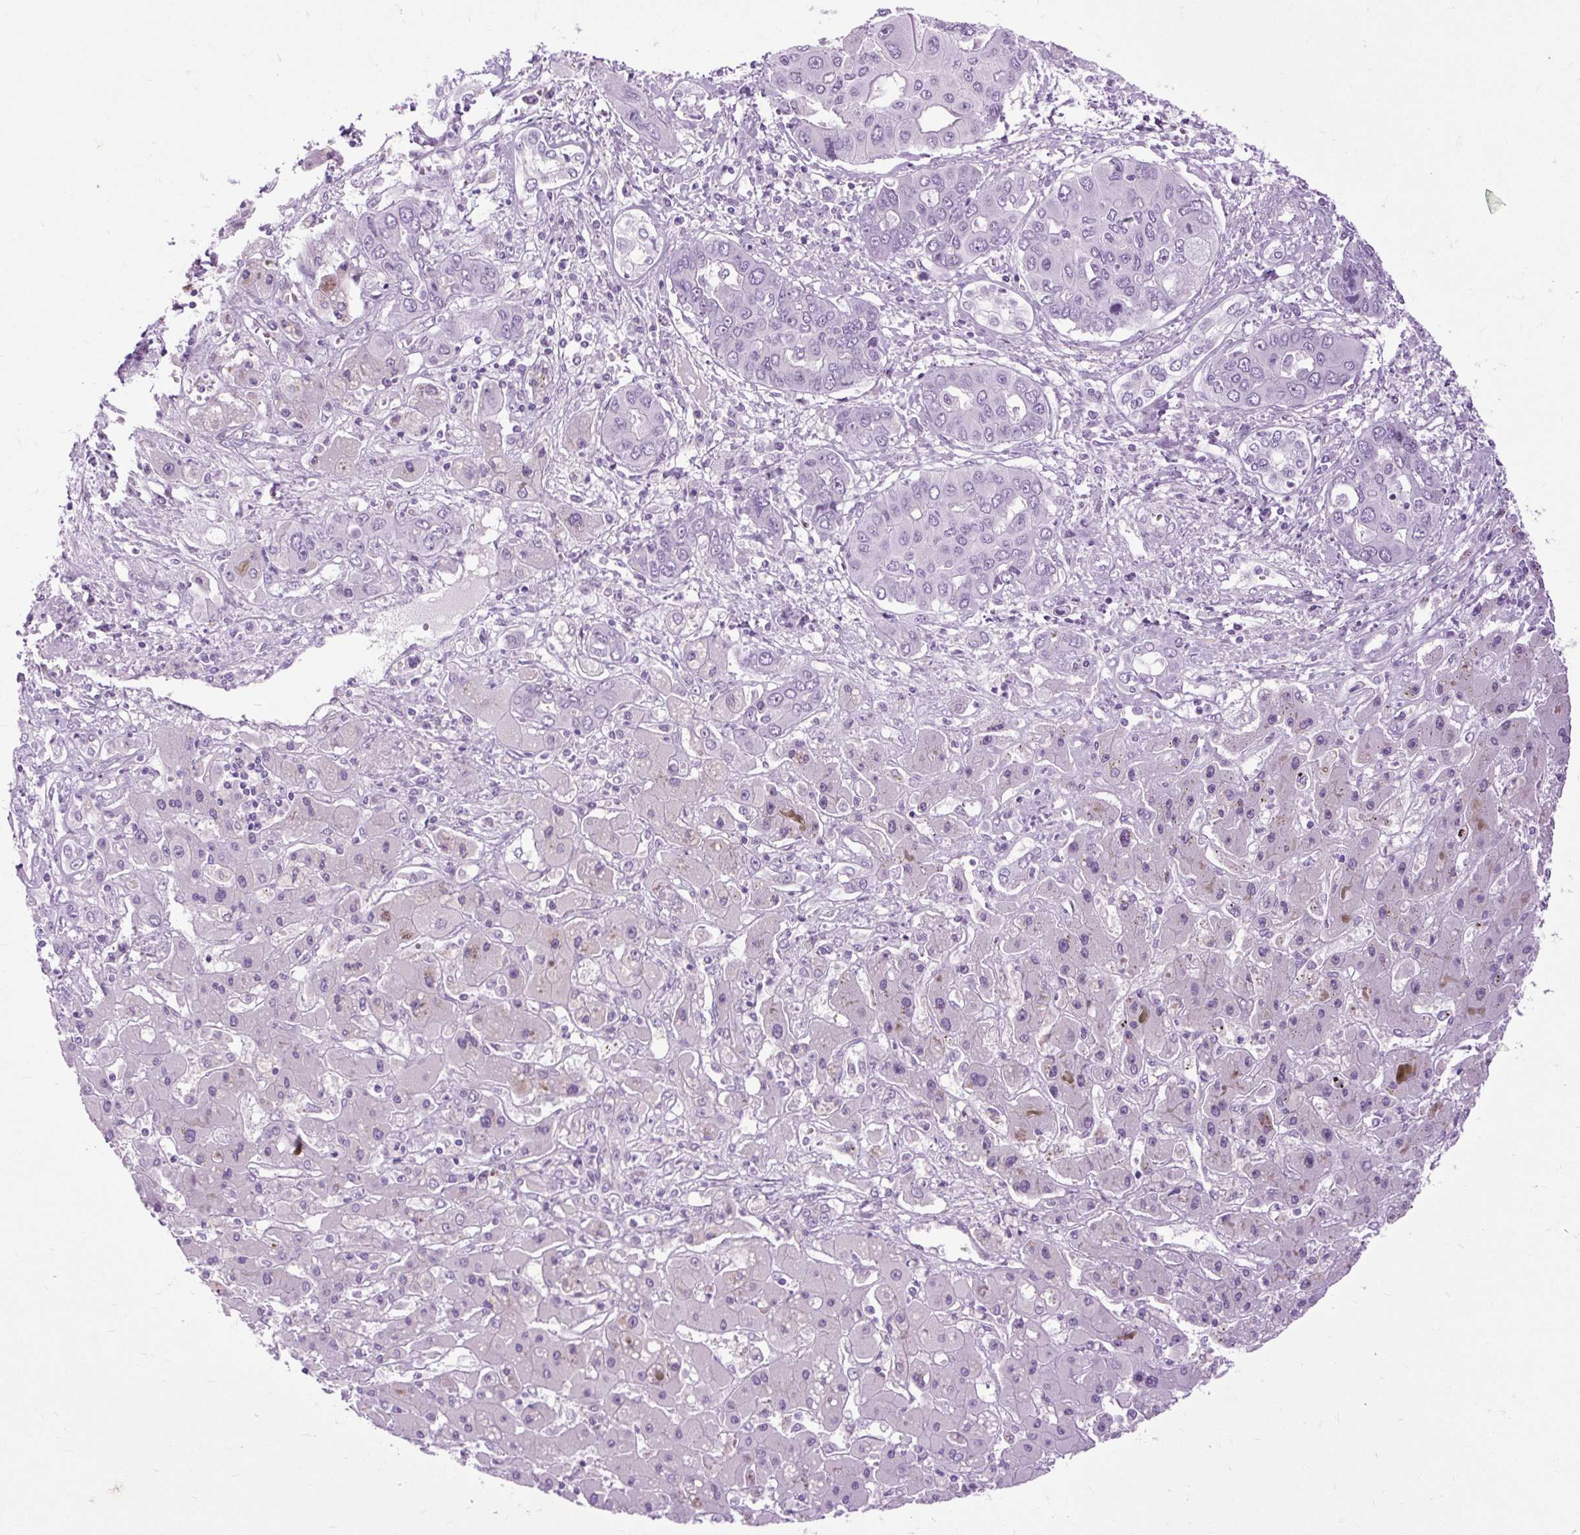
{"staining": {"intensity": "negative", "quantity": "none", "location": "none"}, "tissue": "liver cancer", "cell_type": "Tumor cells", "image_type": "cancer", "snomed": [{"axis": "morphology", "description": "Cholangiocarcinoma"}, {"axis": "topography", "description": "Liver"}], "caption": "This is an immunohistochemistry (IHC) histopathology image of liver cholangiocarcinoma. There is no positivity in tumor cells.", "gene": "DPP6", "patient": {"sex": "male", "age": 67}}